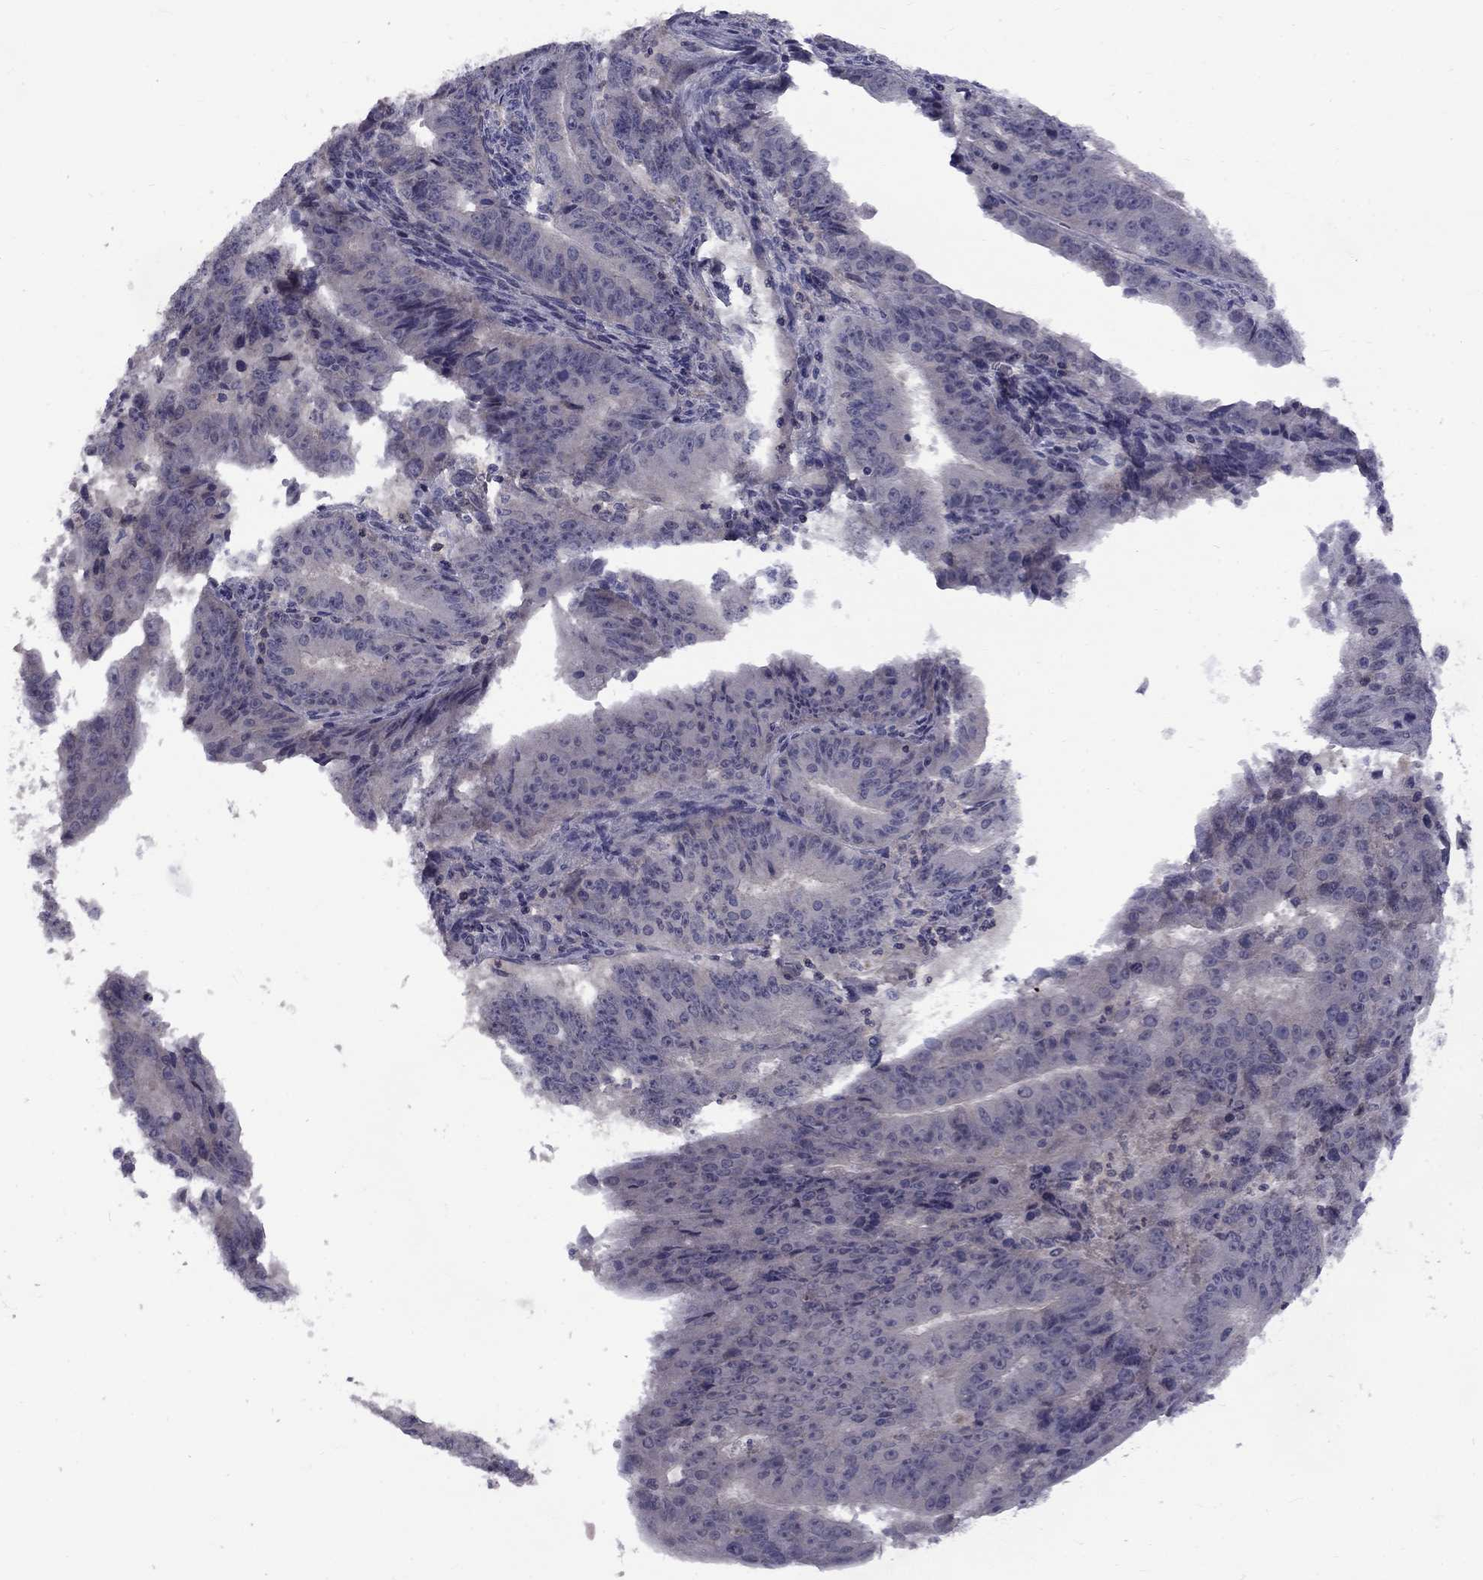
{"staining": {"intensity": "negative", "quantity": "none", "location": "none"}, "tissue": "ovarian cancer", "cell_type": "Tumor cells", "image_type": "cancer", "snomed": [{"axis": "morphology", "description": "Carcinoma, endometroid"}, {"axis": "topography", "description": "Ovary"}], "caption": "This is a micrograph of immunohistochemistry (IHC) staining of ovarian endometroid carcinoma, which shows no positivity in tumor cells. (DAB immunohistochemistry (IHC) with hematoxylin counter stain).", "gene": "SNTA1", "patient": {"sex": "female", "age": 42}}